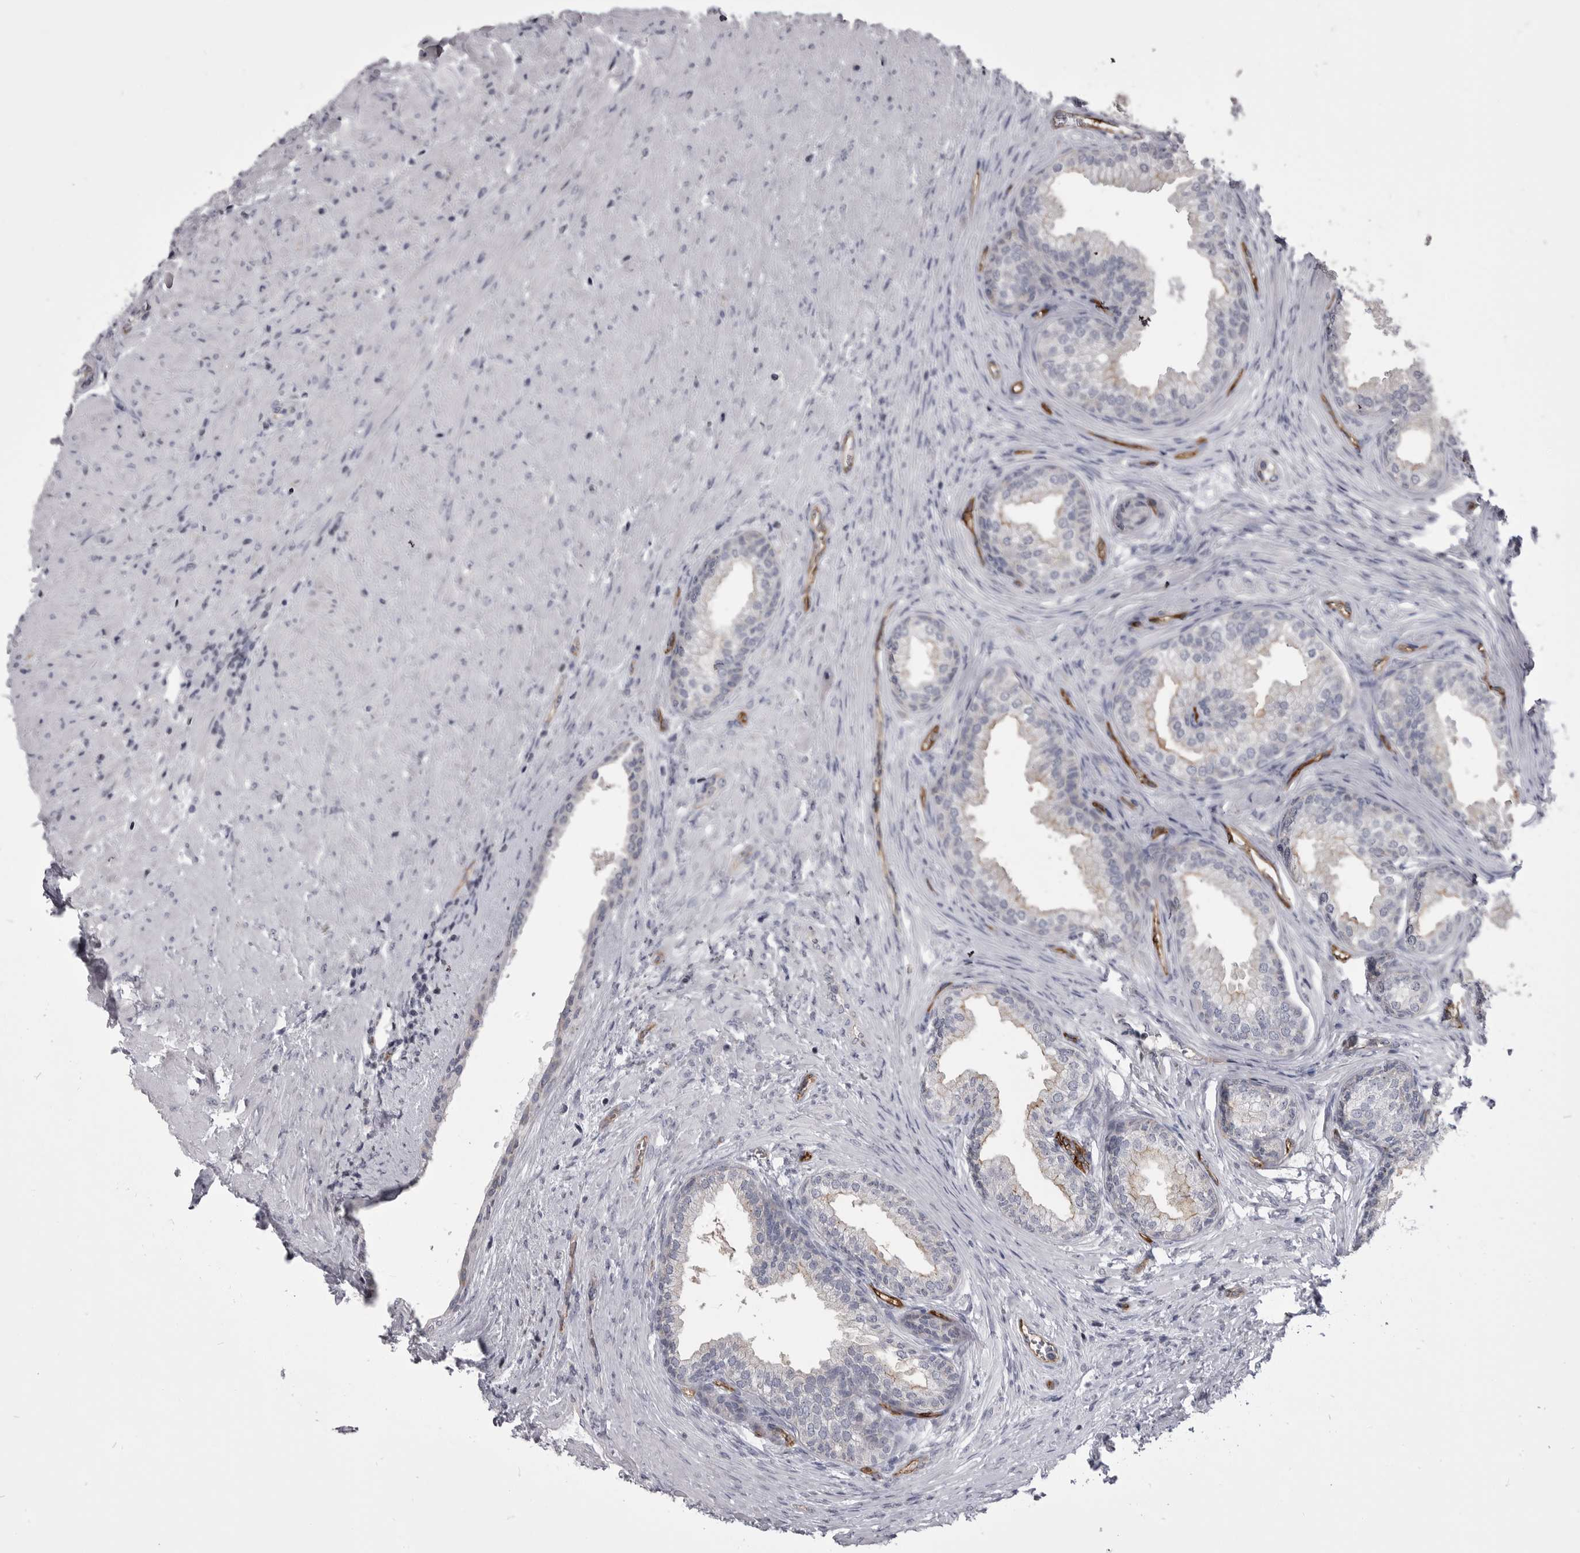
{"staining": {"intensity": "negative", "quantity": "none", "location": "none"}, "tissue": "prostate", "cell_type": "Glandular cells", "image_type": "normal", "snomed": [{"axis": "morphology", "description": "Normal tissue, NOS"}, {"axis": "topography", "description": "Prostate"}], "caption": "IHC photomicrograph of unremarkable prostate: human prostate stained with DAB (3,3'-diaminobenzidine) demonstrates no significant protein expression in glandular cells. (Stains: DAB immunohistochemistry (IHC) with hematoxylin counter stain, Microscopy: brightfield microscopy at high magnification).", "gene": "OPLAH", "patient": {"sex": "male", "age": 76}}